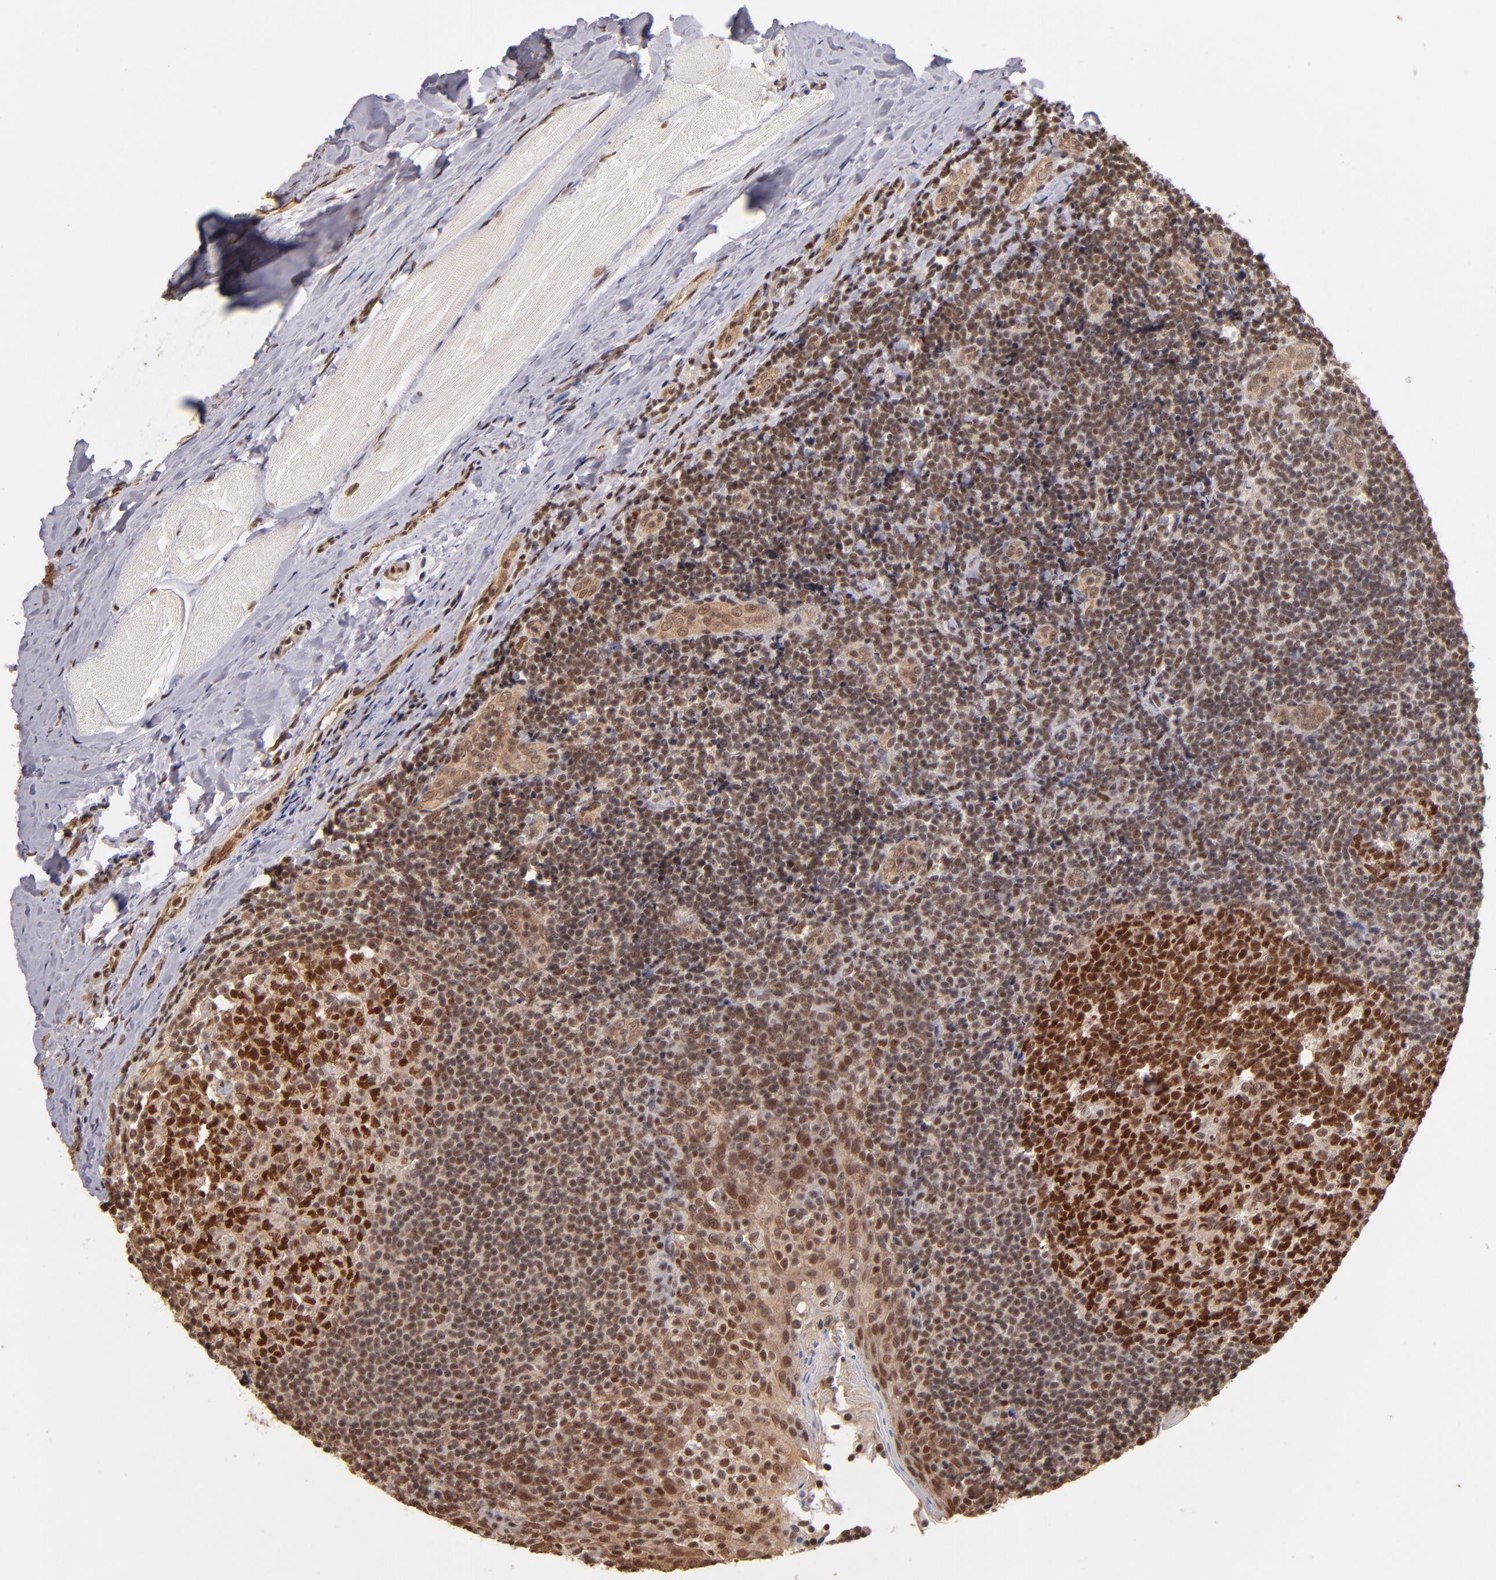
{"staining": {"intensity": "moderate", "quantity": ">75%", "location": "nuclear"}, "tissue": "tonsil", "cell_type": "Germinal center cells", "image_type": "normal", "snomed": [{"axis": "morphology", "description": "Normal tissue, NOS"}, {"axis": "topography", "description": "Tonsil"}], "caption": "Moderate nuclear expression for a protein is appreciated in about >75% of germinal center cells of unremarkable tonsil using immunohistochemistry (IHC).", "gene": "TERF2", "patient": {"sex": "male", "age": 31}}